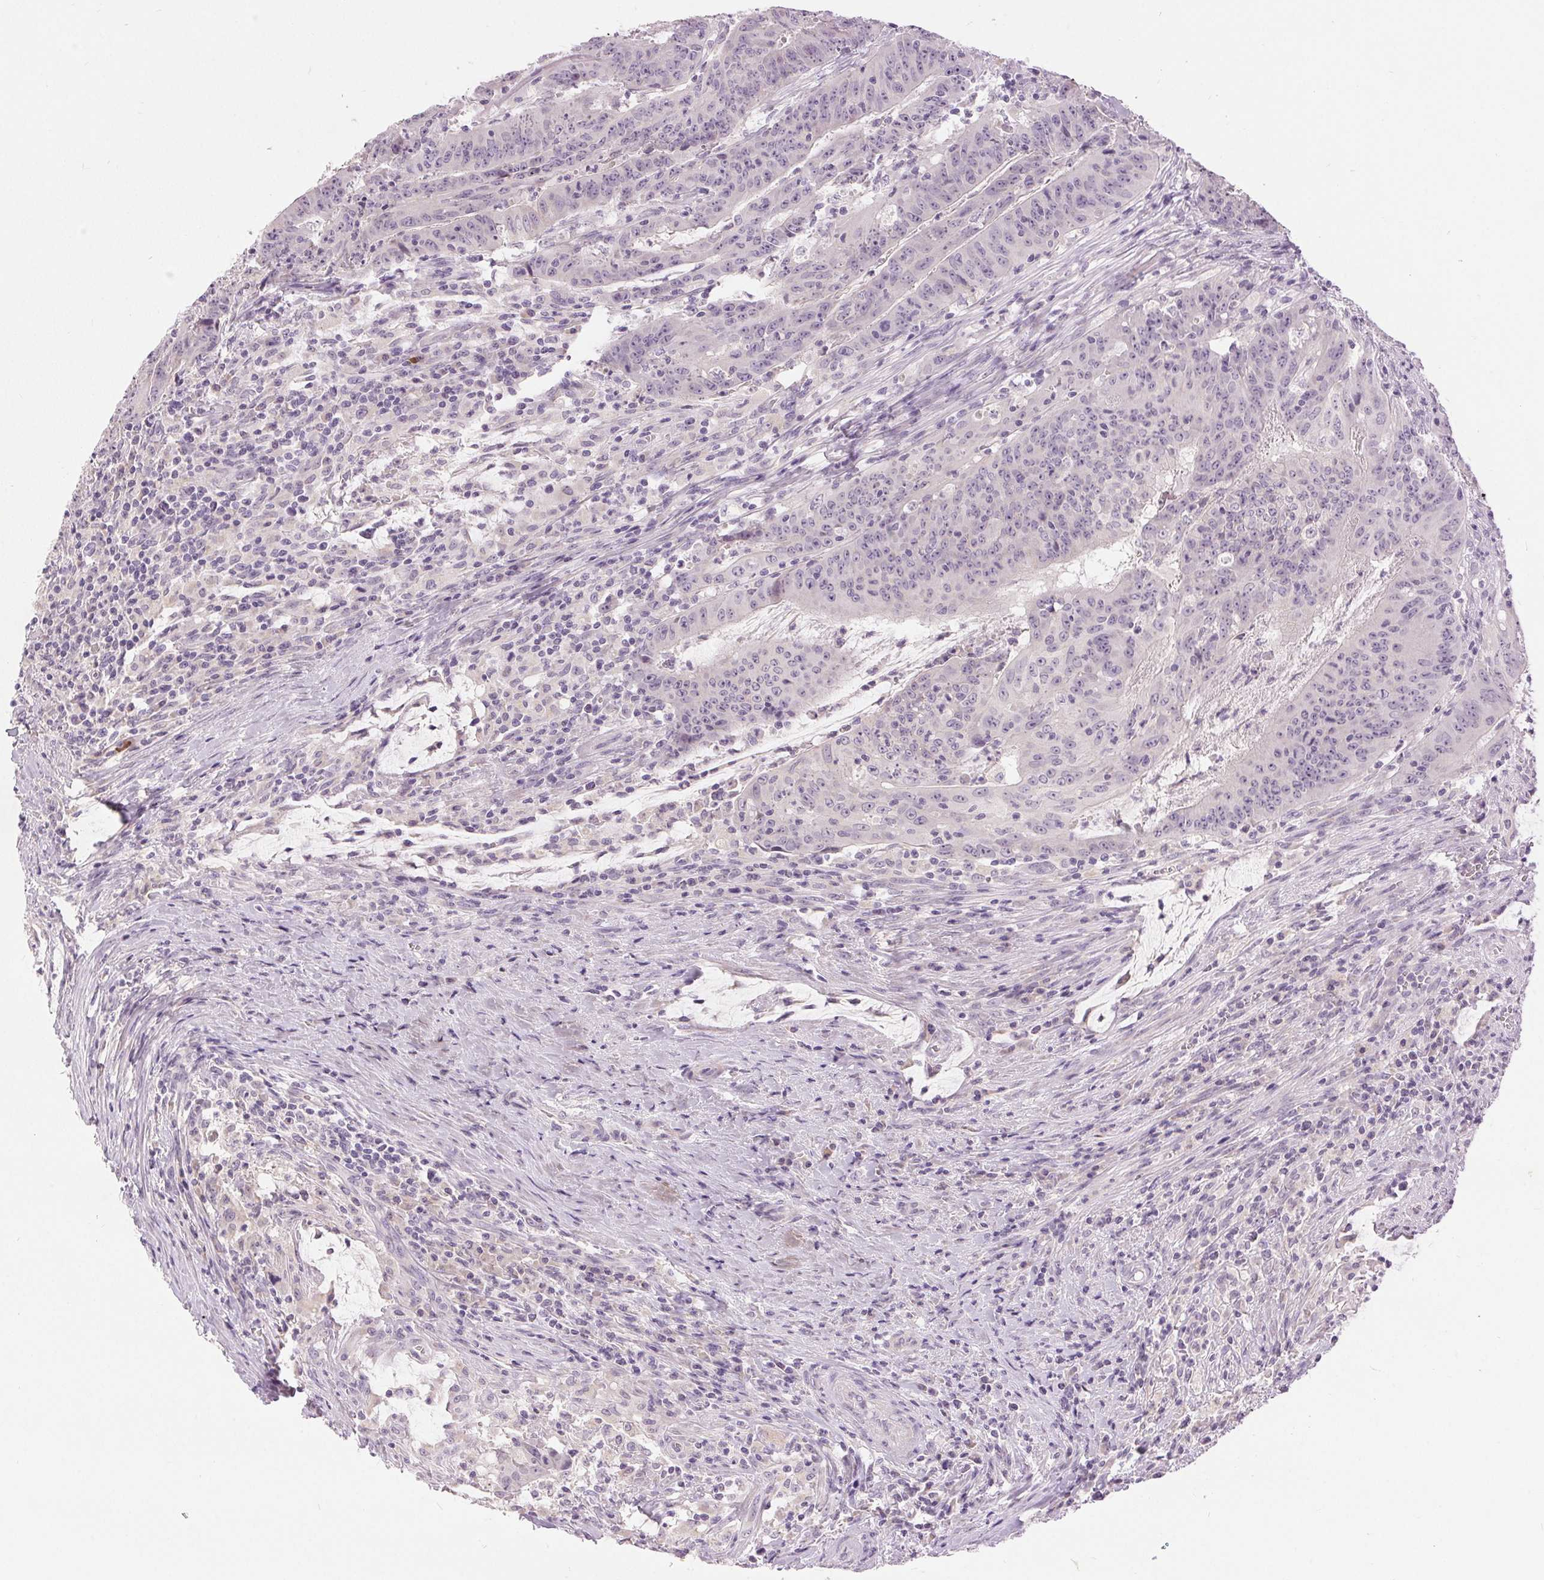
{"staining": {"intensity": "negative", "quantity": "none", "location": "none"}, "tissue": "colorectal cancer", "cell_type": "Tumor cells", "image_type": "cancer", "snomed": [{"axis": "morphology", "description": "Adenocarcinoma, NOS"}, {"axis": "topography", "description": "Colon"}], "caption": "Image shows no significant protein positivity in tumor cells of colorectal cancer (adenocarcinoma). Brightfield microscopy of IHC stained with DAB (brown) and hematoxylin (blue), captured at high magnification.", "gene": "DSG3", "patient": {"sex": "male", "age": 33}}